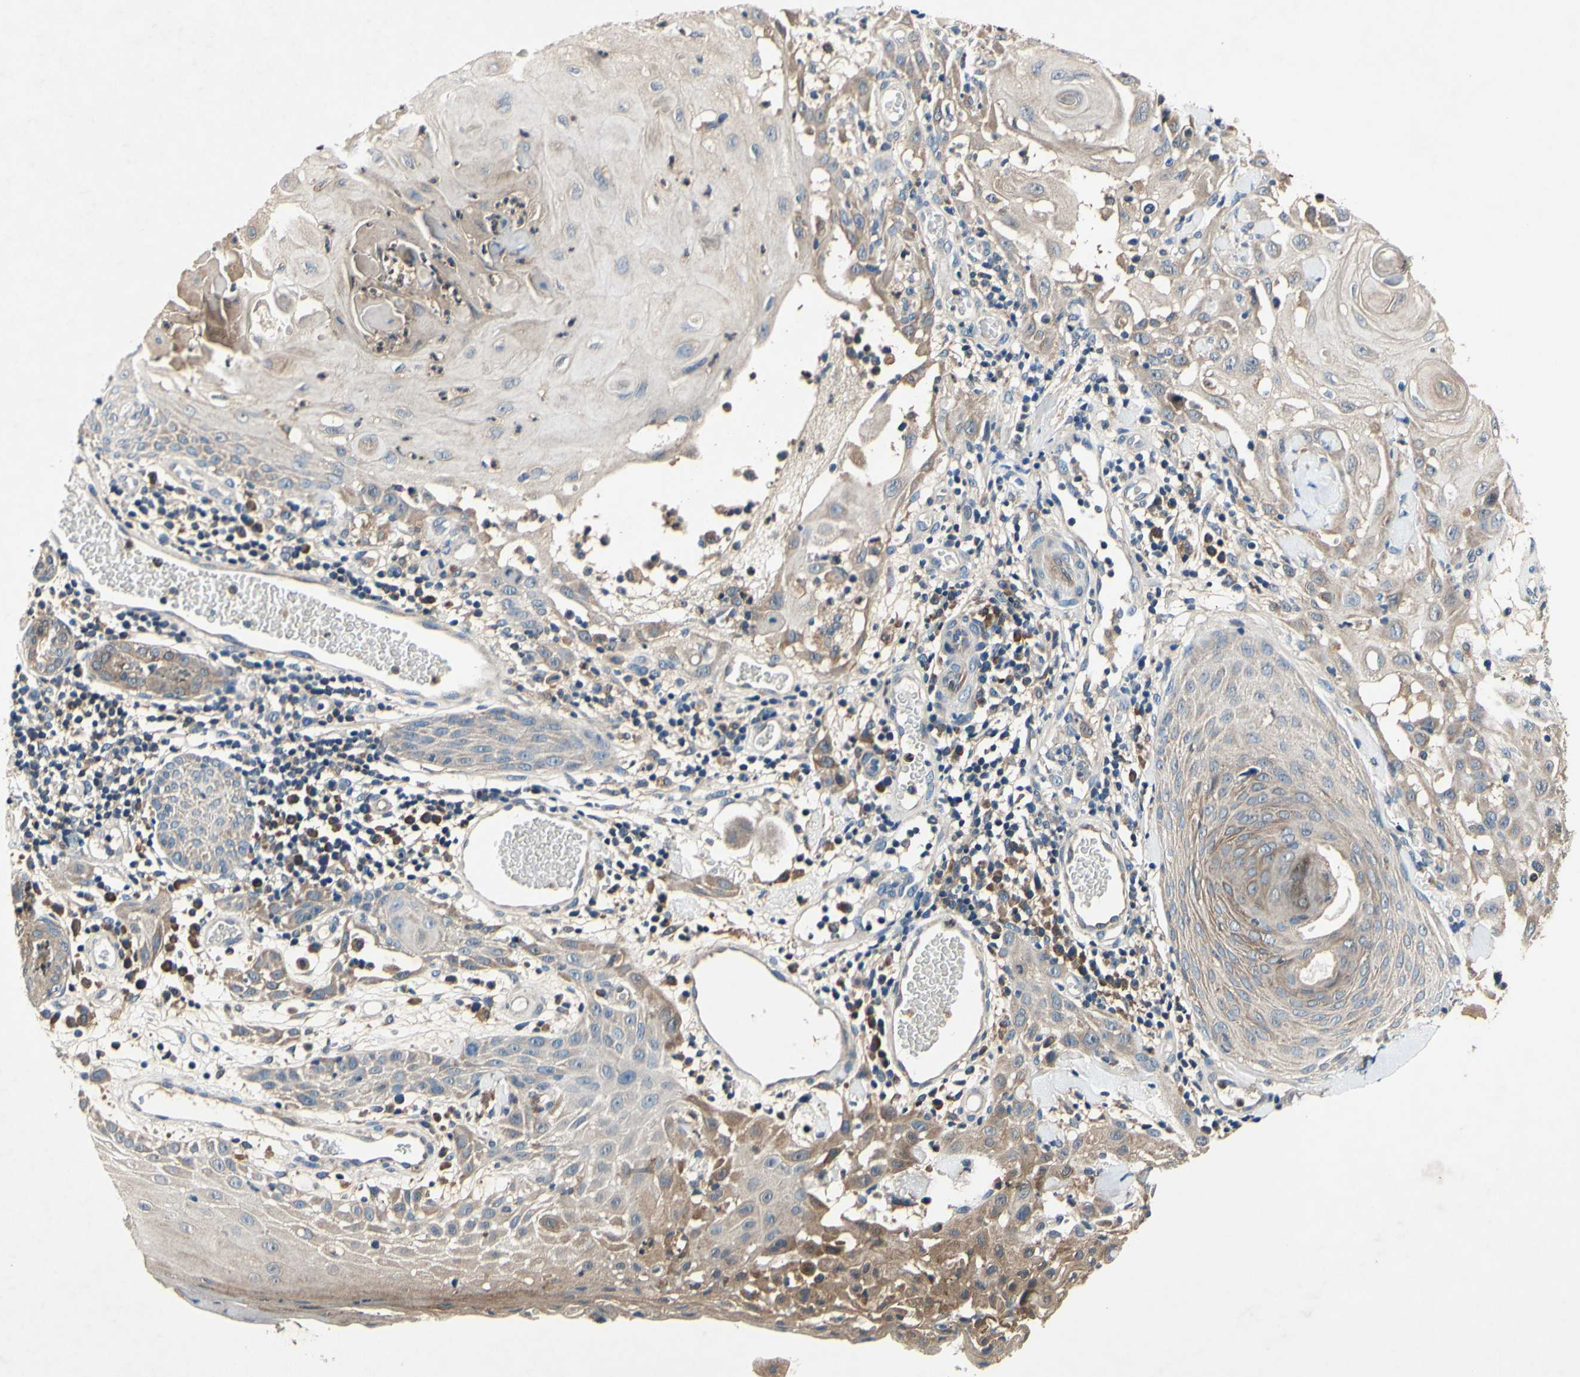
{"staining": {"intensity": "weak", "quantity": ">75%", "location": "cytoplasmic/membranous"}, "tissue": "skin cancer", "cell_type": "Tumor cells", "image_type": "cancer", "snomed": [{"axis": "morphology", "description": "Squamous cell carcinoma, NOS"}, {"axis": "topography", "description": "Skin"}], "caption": "Squamous cell carcinoma (skin) stained for a protein demonstrates weak cytoplasmic/membranous positivity in tumor cells. The staining is performed using DAB brown chromogen to label protein expression. The nuclei are counter-stained blue using hematoxylin.", "gene": "PLA2G4A", "patient": {"sex": "male", "age": 24}}